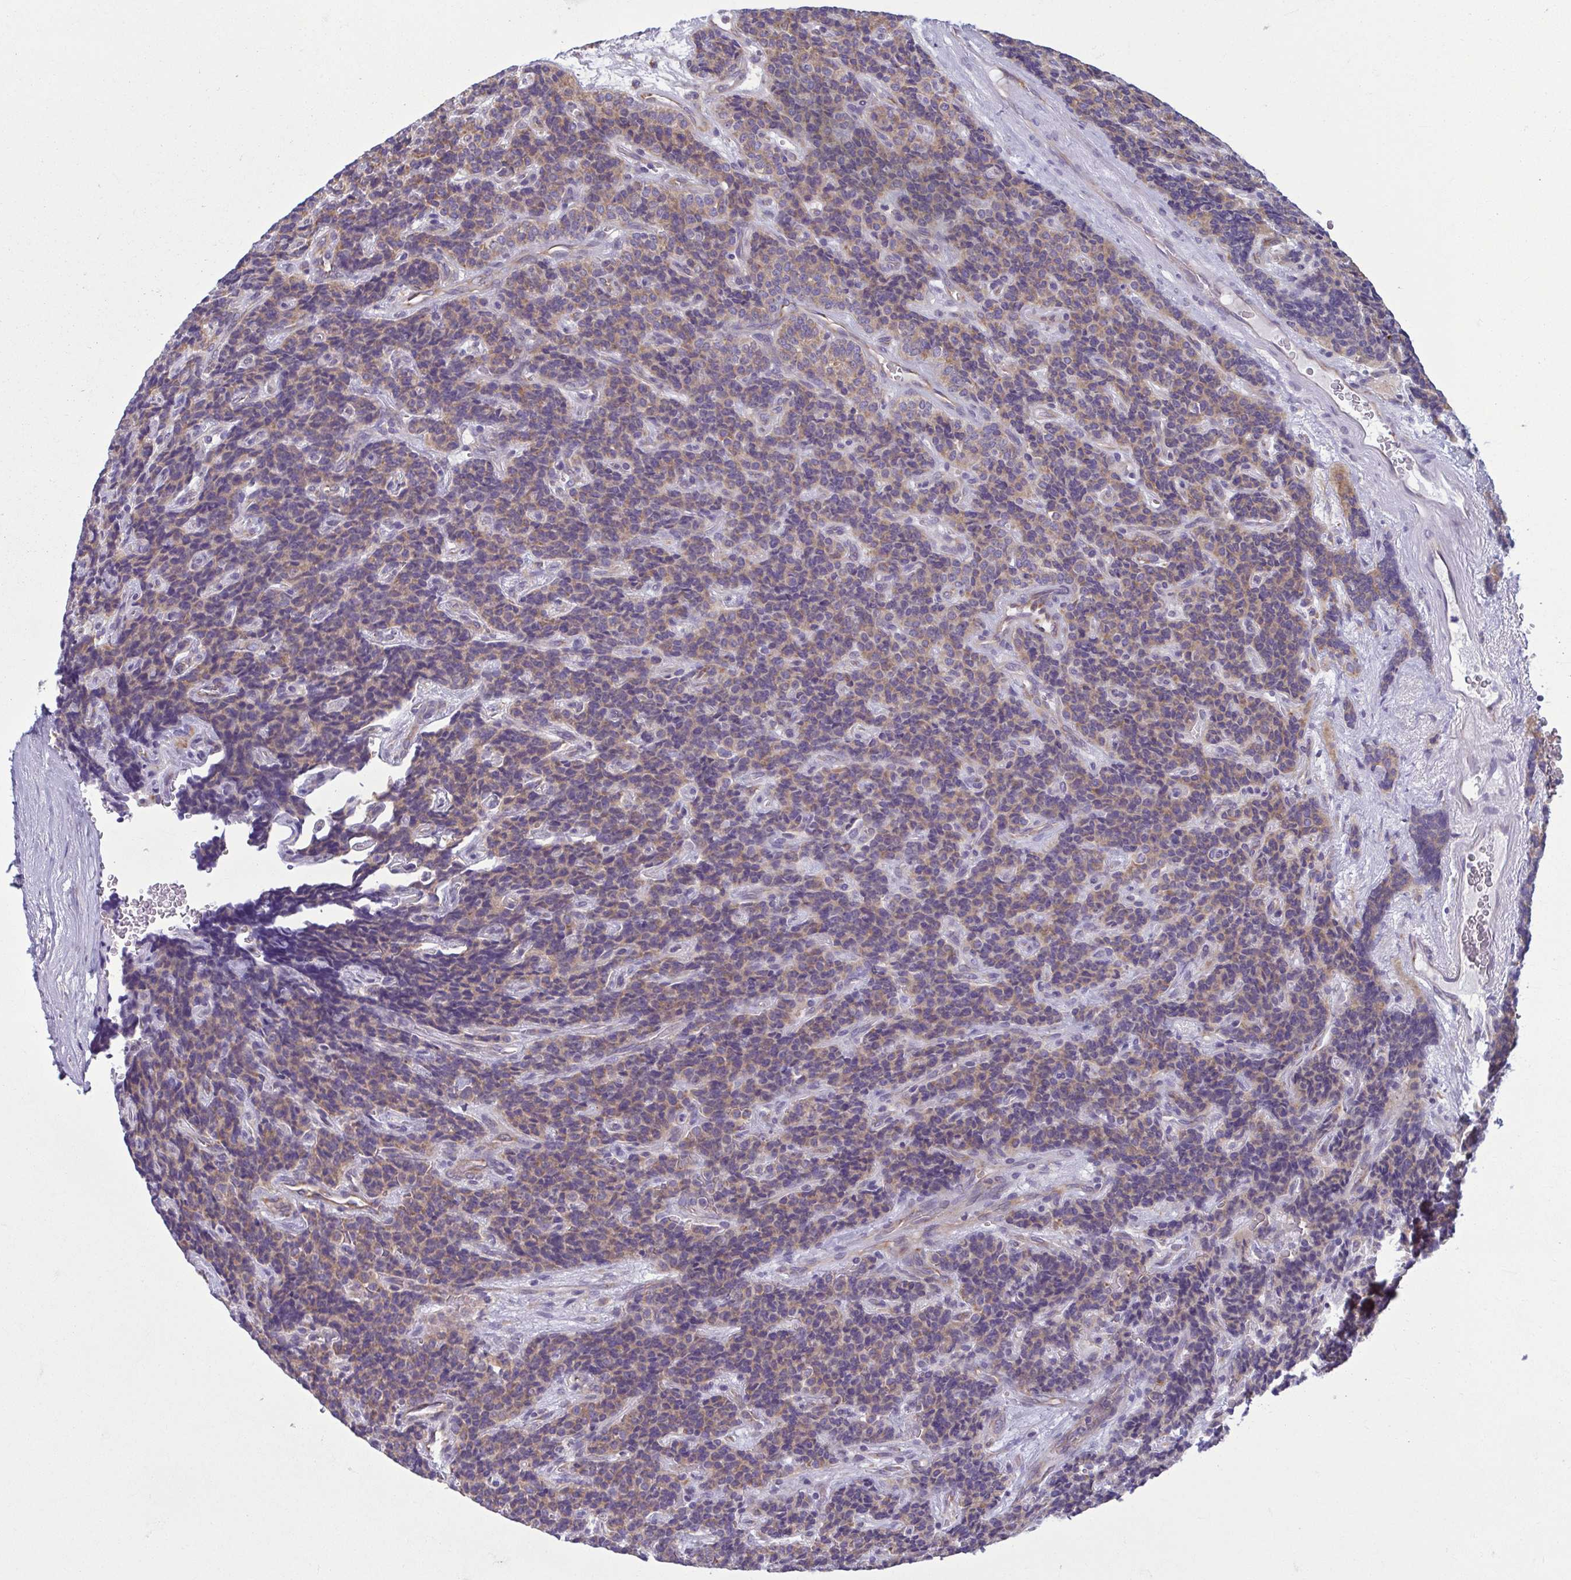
{"staining": {"intensity": "weak", "quantity": ">75%", "location": "cytoplasmic/membranous"}, "tissue": "carcinoid", "cell_type": "Tumor cells", "image_type": "cancer", "snomed": [{"axis": "morphology", "description": "Carcinoid, malignant, NOS"}, {"axis": "topography", "description": "Pancreas"}], "caption": "Tumor cells show low levels of weak cytoplasmic/membranous expression in about >75% of cells in human carcinoid.", "gene": "RPS16", "patient": {"sex": "male", "age": 36}}